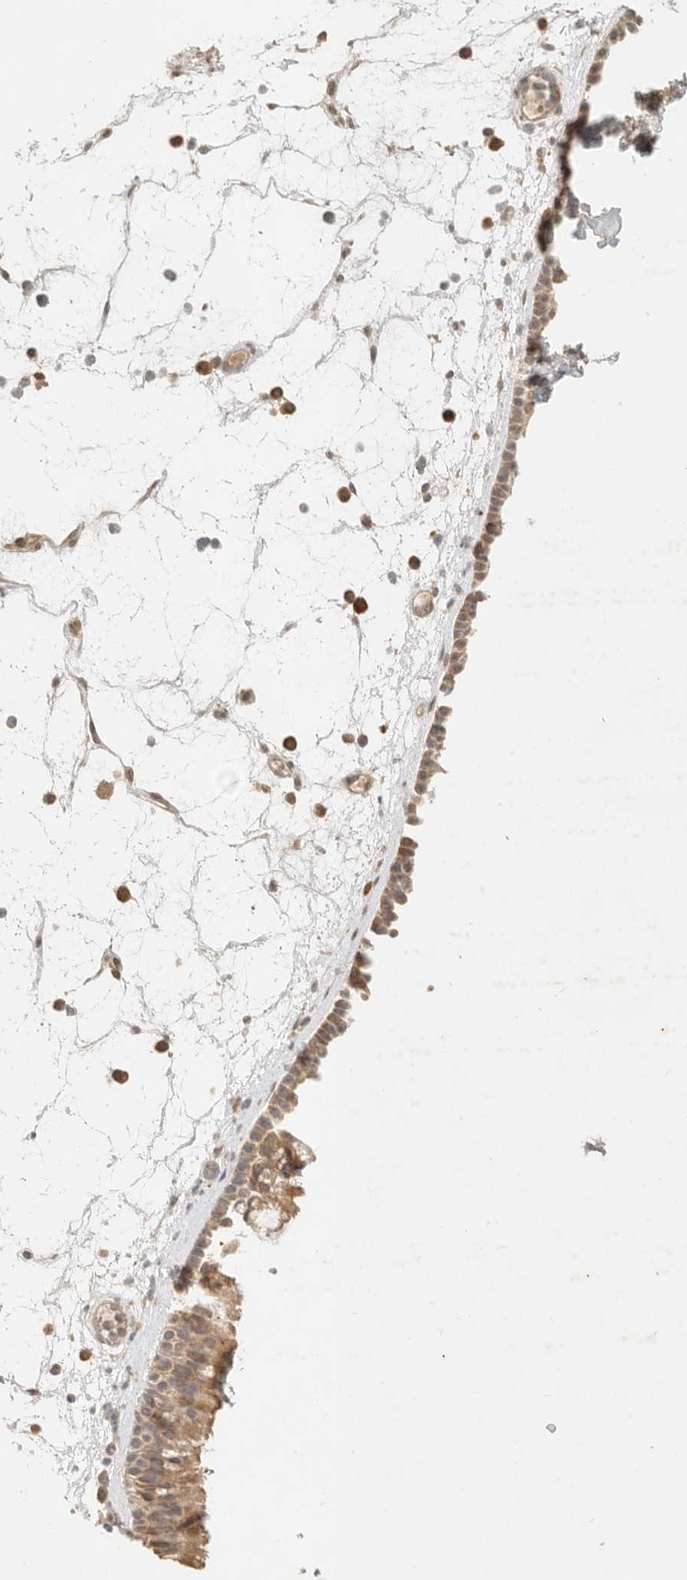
{"staining": {"intensity": "moderate", "quantity": ">75%", "location": "cytoplasmic/membranous"}, "tissue": "nasopharynx", "cell_type": "Respiratory epithelial cells", "image_type": "normal", "snomed": [{"axis": "morphology", "description": "Normal tissue, NOS"}, {"axis": "morphology", "description": "Inflammation, NOS"}, {"axis": "morphology", "description": "Malignant melanoma, Metastatic site"}, {"axis": "topography", "description": "Nasopharynx"}], "caption": "The photomicrograph displays staining of benign nasopharynx, revealing moderate cytoplasmic/membranous protein staining (brown color) within respiratory epithelial cells. (Stains: DAB in brown, nuclei in blue, Microscopy: brightfield microscopy at high magnification).", "gene": "LMO4", "patient": {"sex": "male", "age": 70}}